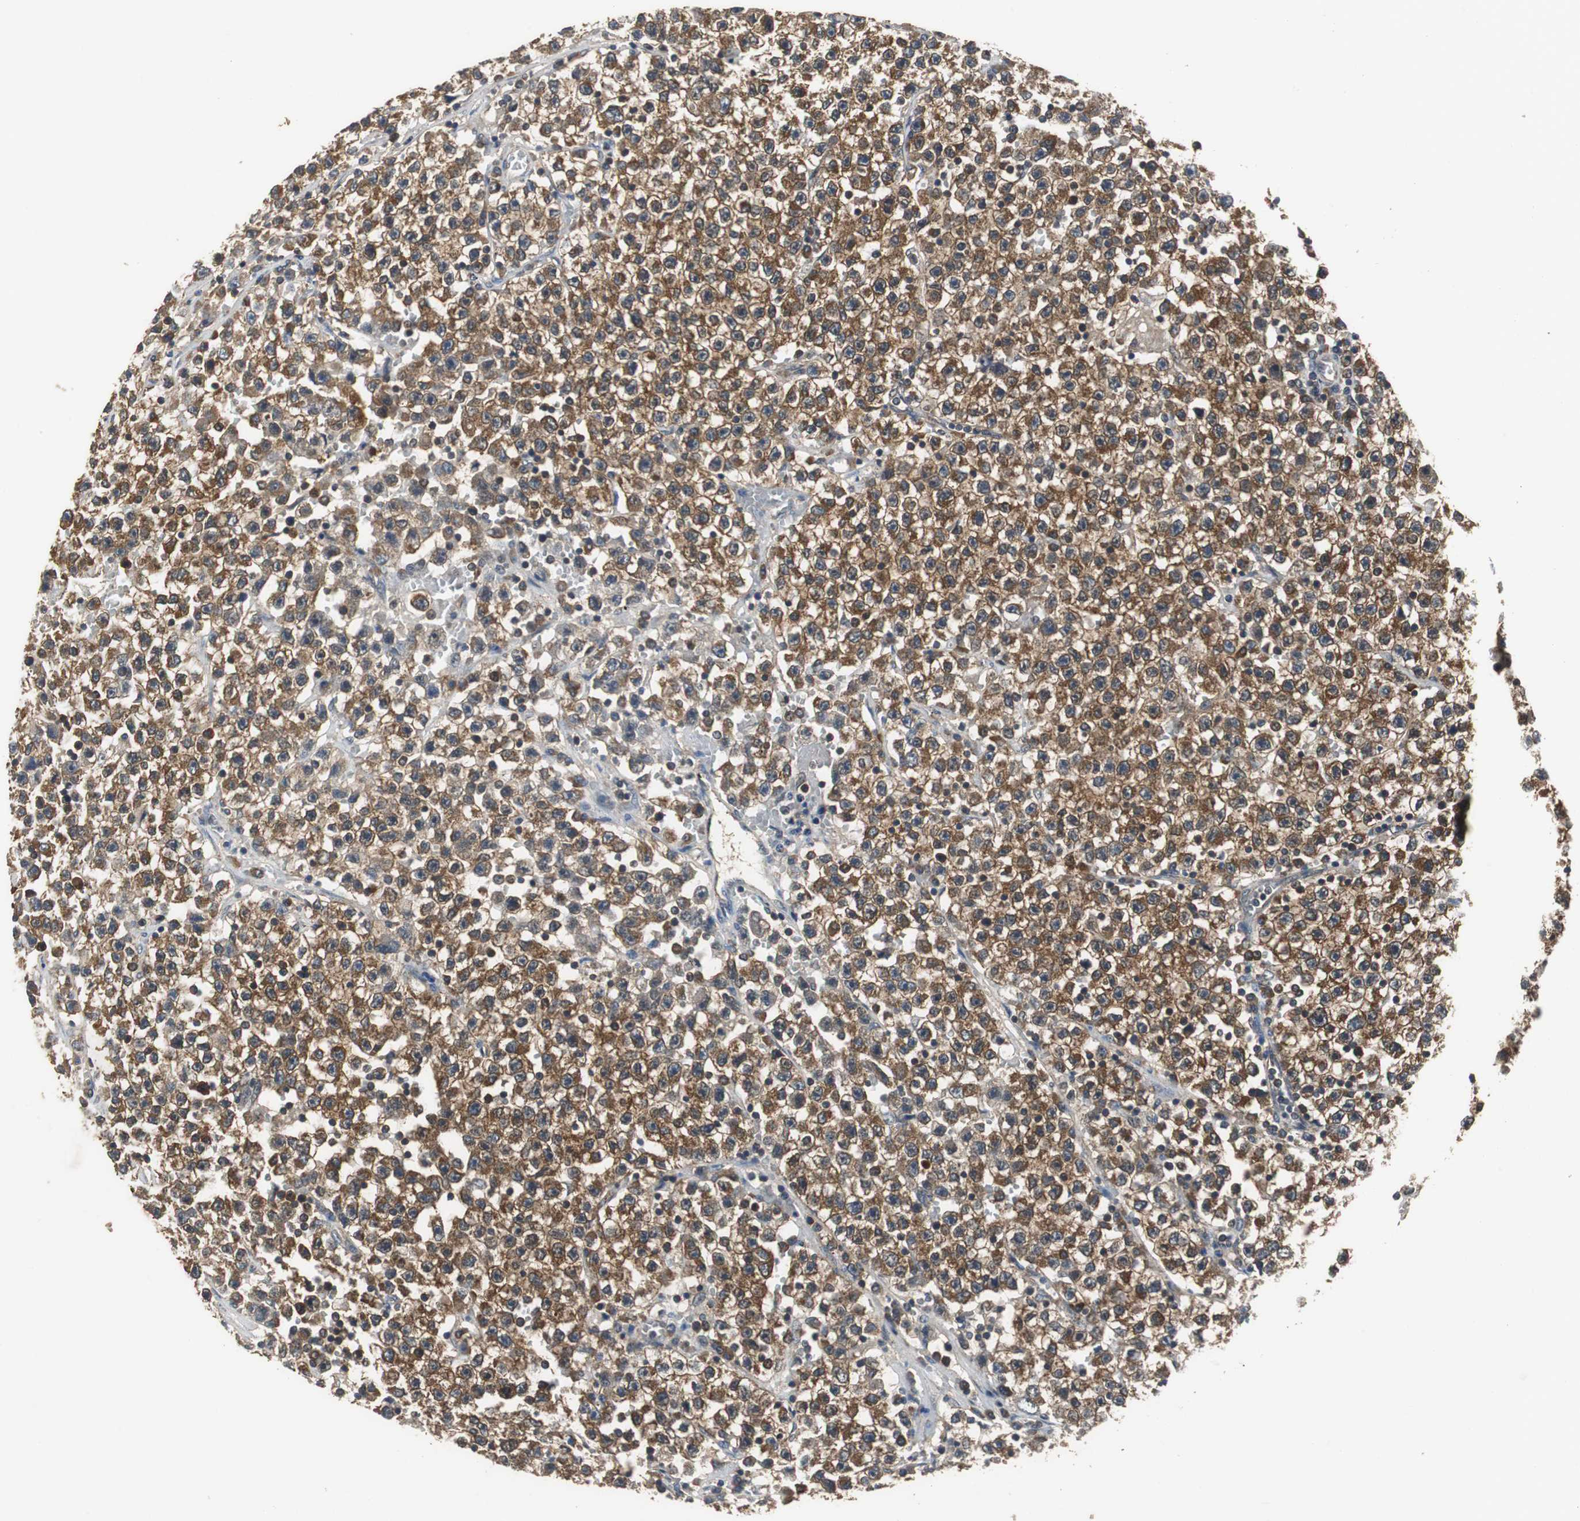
{"staining": {"intensity": "strong", "quantity": ">75%", "location": "cytoplasmic/membranous"}, "tissue": "testis cancer", "cell_type": "Tumor cells", "image_type": "cancer", "snomed": [{"axis": "morphology", "description": "Seminoma, NOS"}, {"axis": "topography", "description": "Testis"}], "caption": "This image shows testis cancer stained with immunohistochemistry to label a protein in brown. The cytoplasmic/membranous of tumor cells show strong positivity for the protein. Nuclei are counter-stained blue.", "gene": "VBP1", "patient": {"sex": "male", "age": 22}}